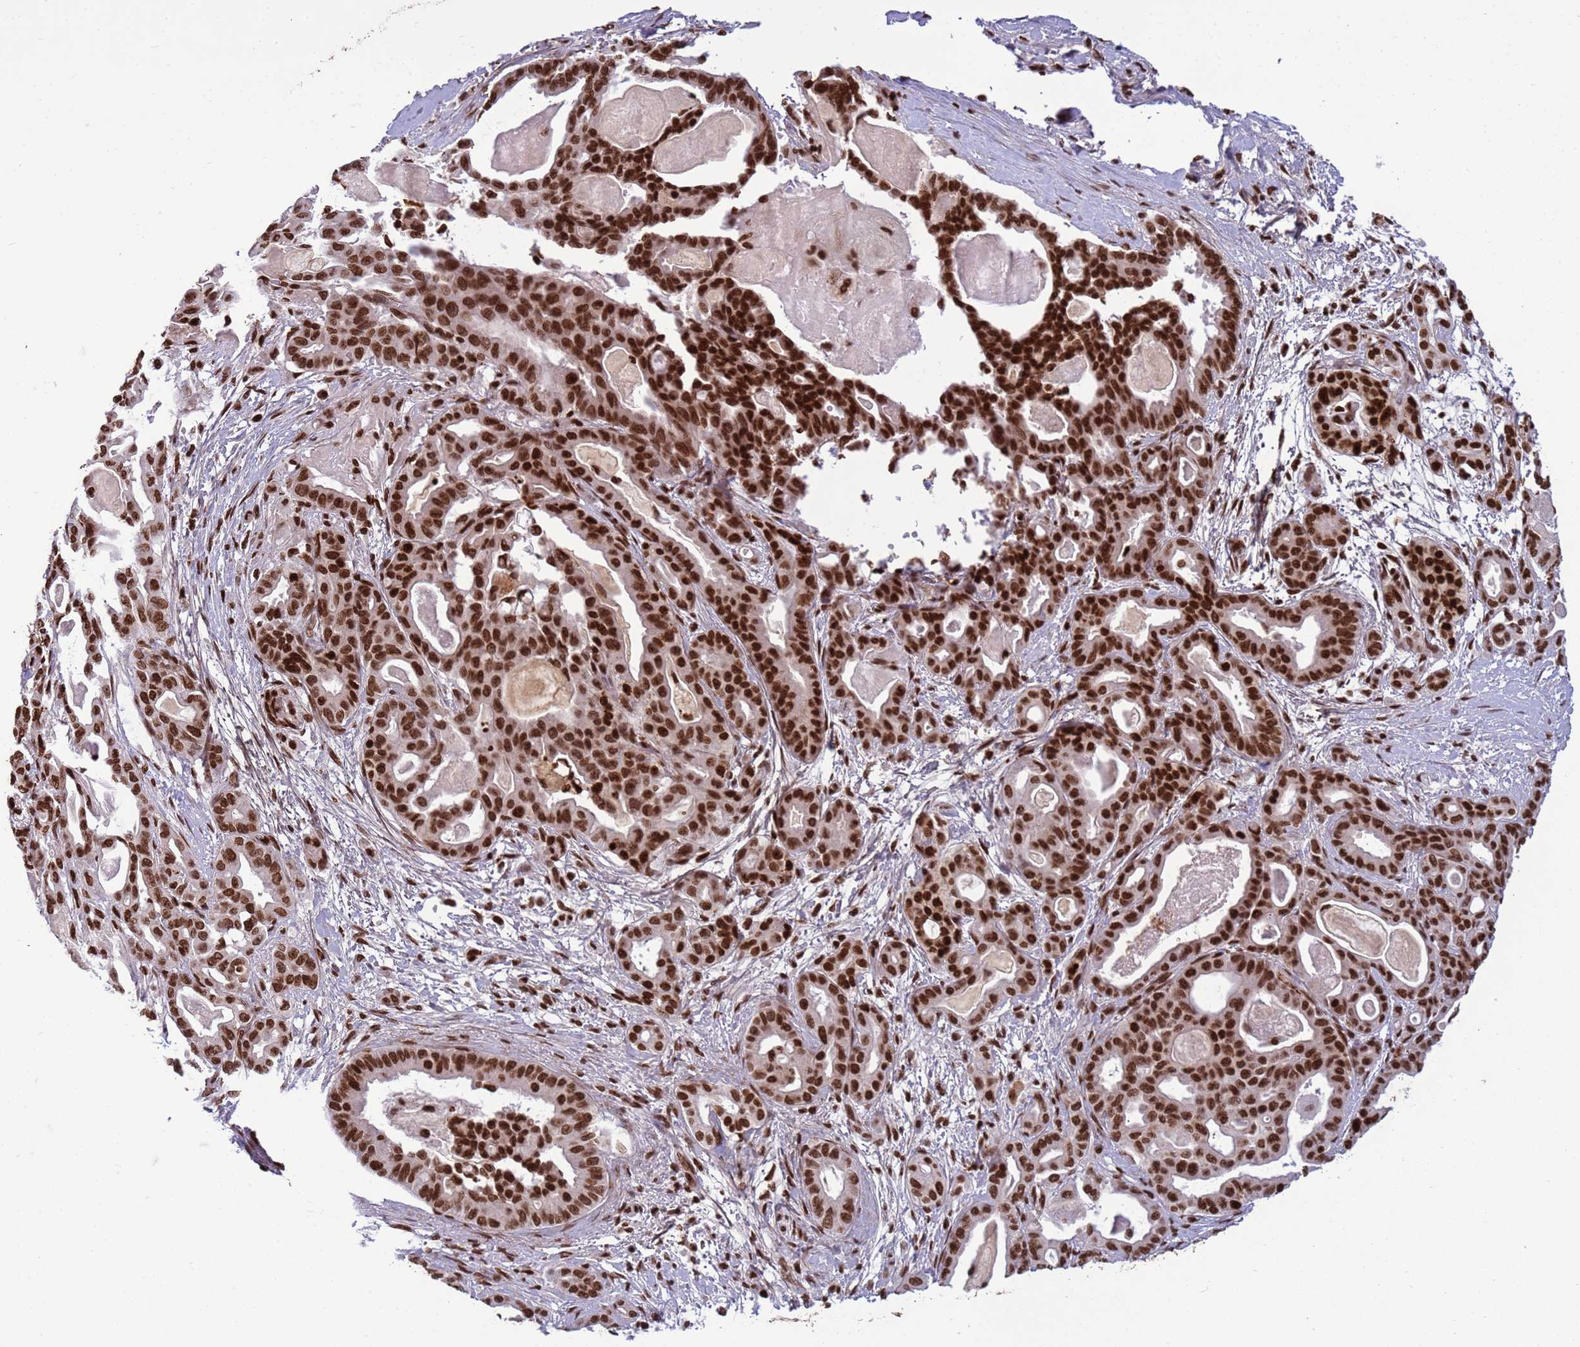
{"staining": {"intensity": "strong", "quantity": ">75%", "location": "nuclear"}, "tissue": "pancreatic cancer", "cell_type": "Tumor cells", "image_type": "cancer", "snomed": [{"axis": "morphology", "description": "Adenocarcinoma, NOS"}, {"axis": "topography", "description": "Pancreas"}], "caption": "Immunohistochemical staining of pancreatic cancer (adenocarcinoma) reveals strong nuclear protein positivity in approximately >75% of tumor cells. The protein of interest is stained brown, and the nuclei are stained in blue (DAB (3,3'-diaminobenzidine) IHC with brightfield microscopy, high magnification).", "gene": "H3-3B", "patient": {"sex": "male", "age": 63}}